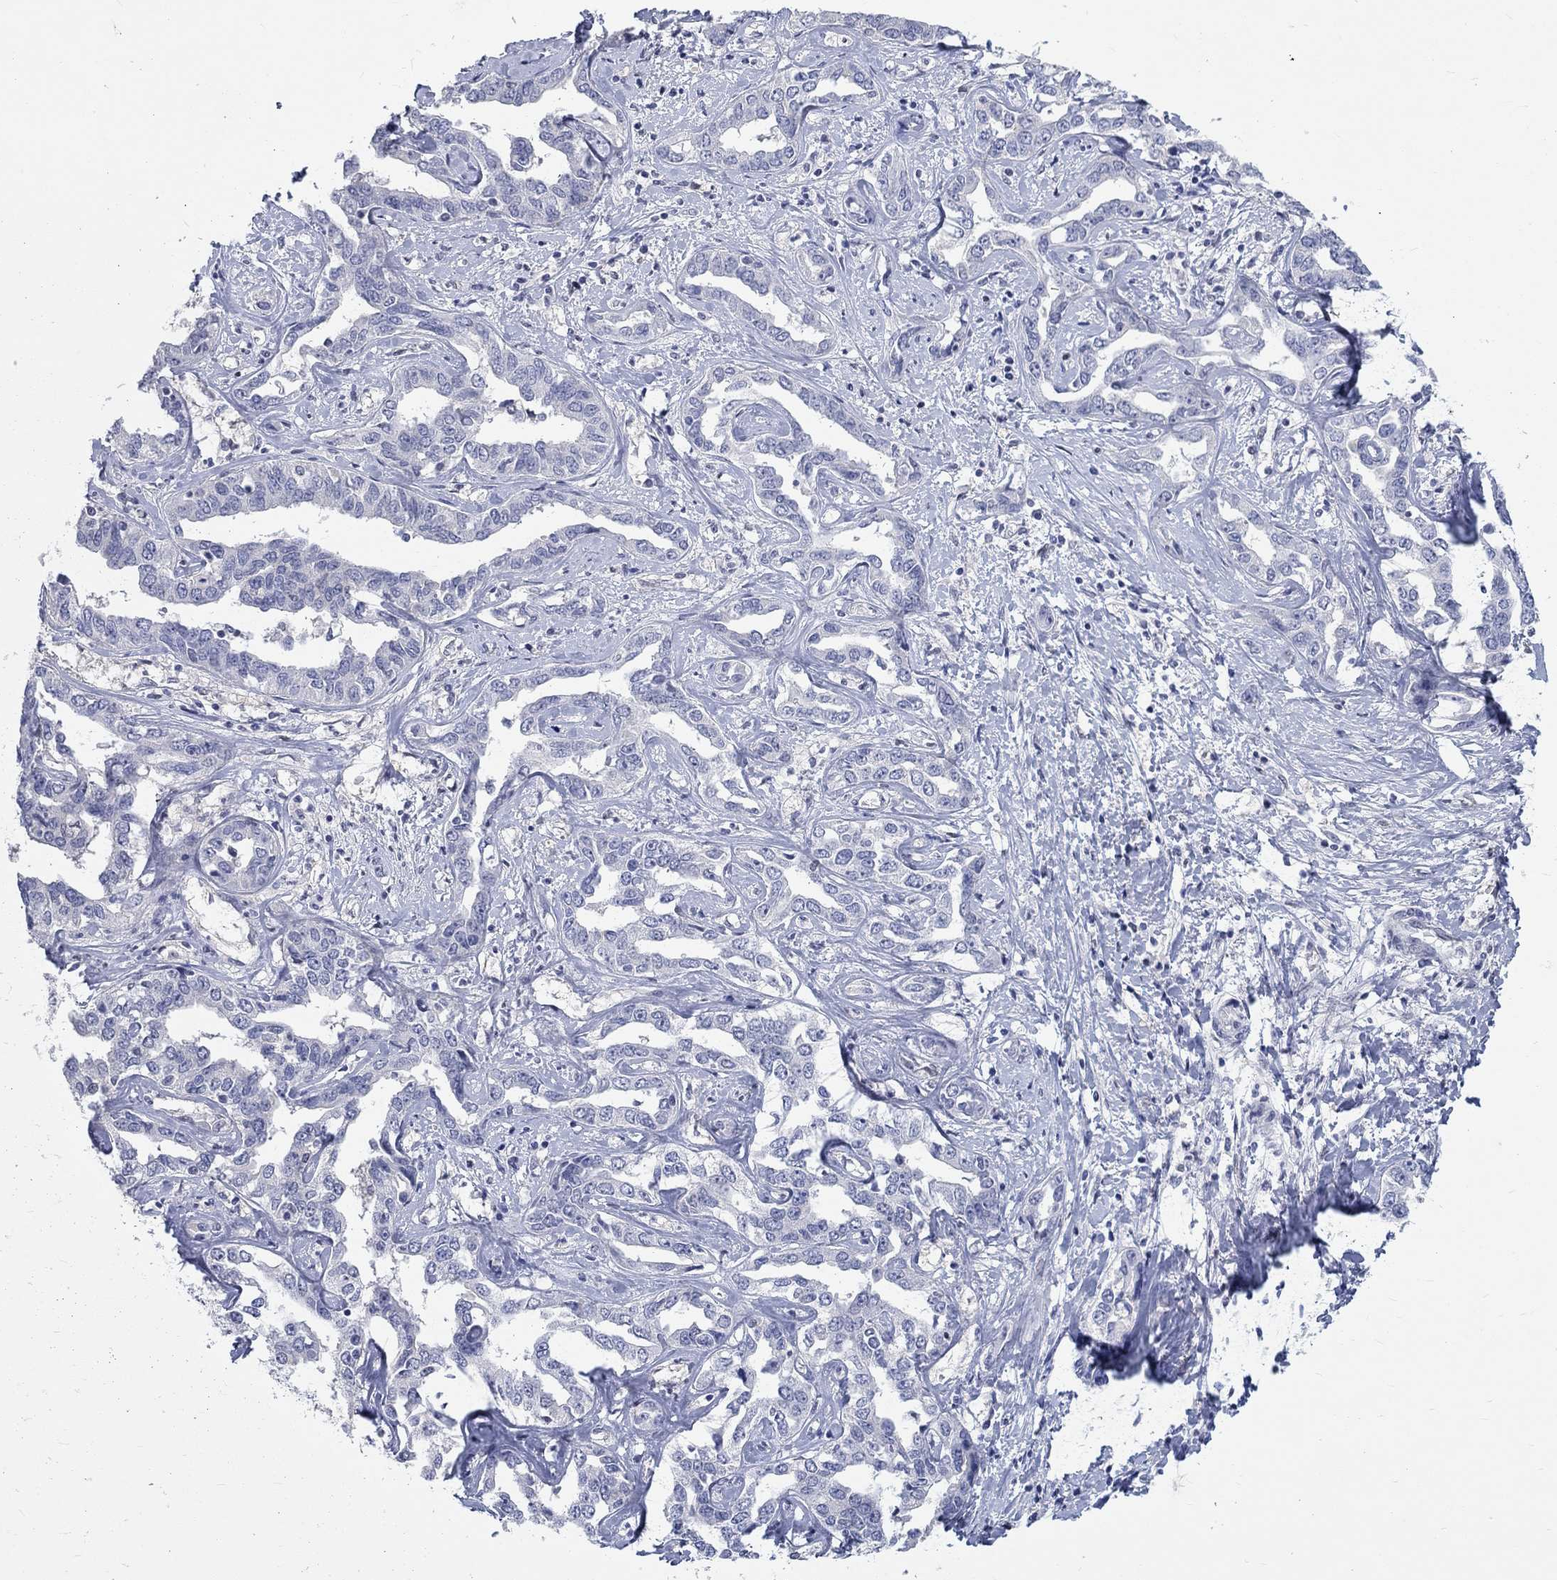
{"staining": {"intensity": "negative", "quantity": "none", "location": "none"}, "tissue": "liver cancer", "cell_type": "Tumor cells", "image_type": "cancer", "snomed": [{"axis": "morphology", "description": "Cholangiocarcinoma"}, {"axis": "topography", "description": "Liver"}], "caption": "Histopathology image shows no protein staining in tumor cells of liver cancer (cholangiocarcinoma) tissue.", "gene": "EGFLAM", "patient": {"sex": "male", "age": 59}}